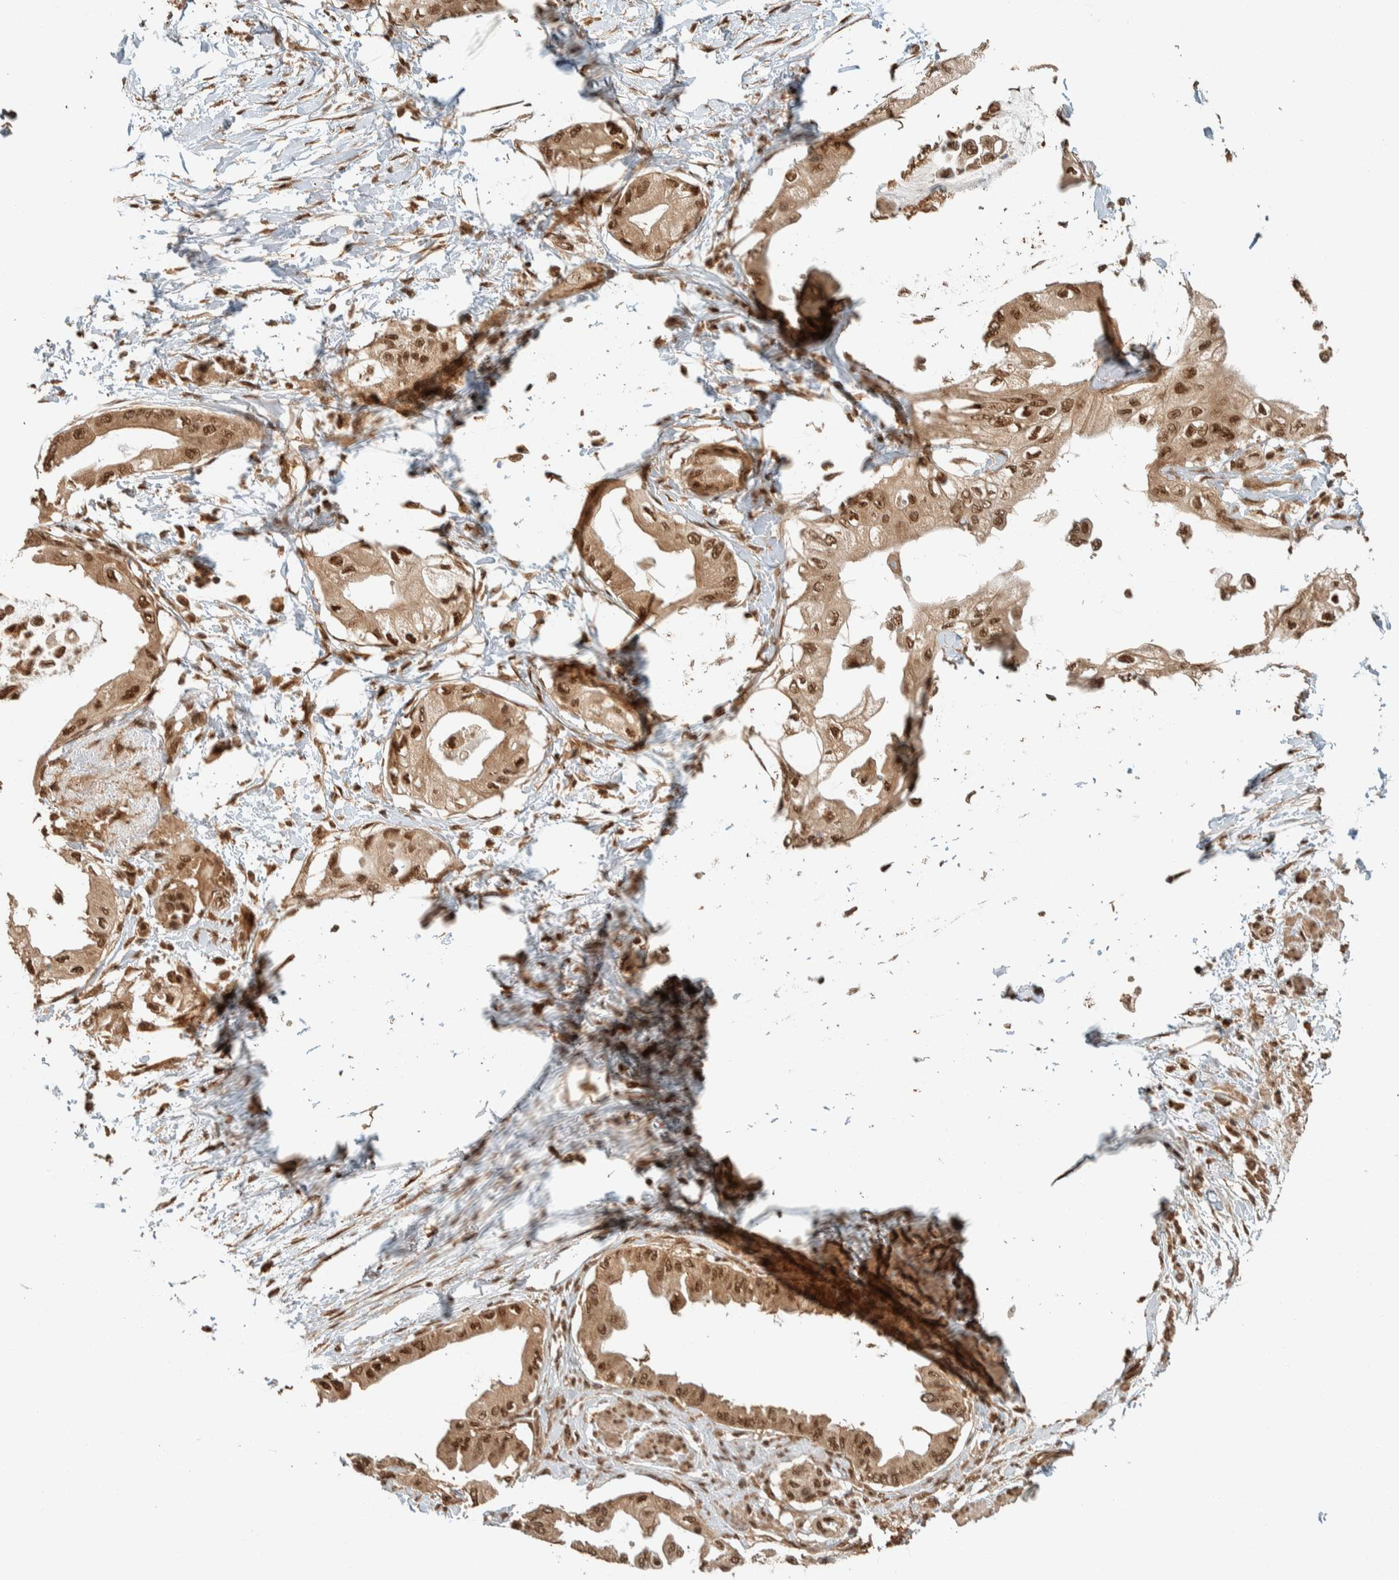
{"staining": {"intensity": "moderate", "quantity": ">75%", "location": "cytoplasmic/membranous,nuclear"}, "tissue": "pancreatic cancer", "cell_type": "Tumor cells", "image_type": "cancer", "snomed": [{"axis": "morphology", "description": "Normal tissue, NOS"}, {"axis": "morphology", "description": "Adenocarcinoma, NOS"}, {"axis": "topography", "description": "Pancreas"}, {"axis": "topography", "description": "Duodenum"}], "caption": "Immunohistochemistry (IHC) (DAB) staining of human pancreatic cancer exhibits moderate cytoplasmic/membranous and nuclear protein expression in about >75% of tumor cells. (Stains: DAB (3,3'-diaminobenzidine) in brown, nuclei in blue, Microscopy: brightfield microscopy at high magnification).", "gene": "ZBTB2", "patient": {"sex": "female", "age": 60}}